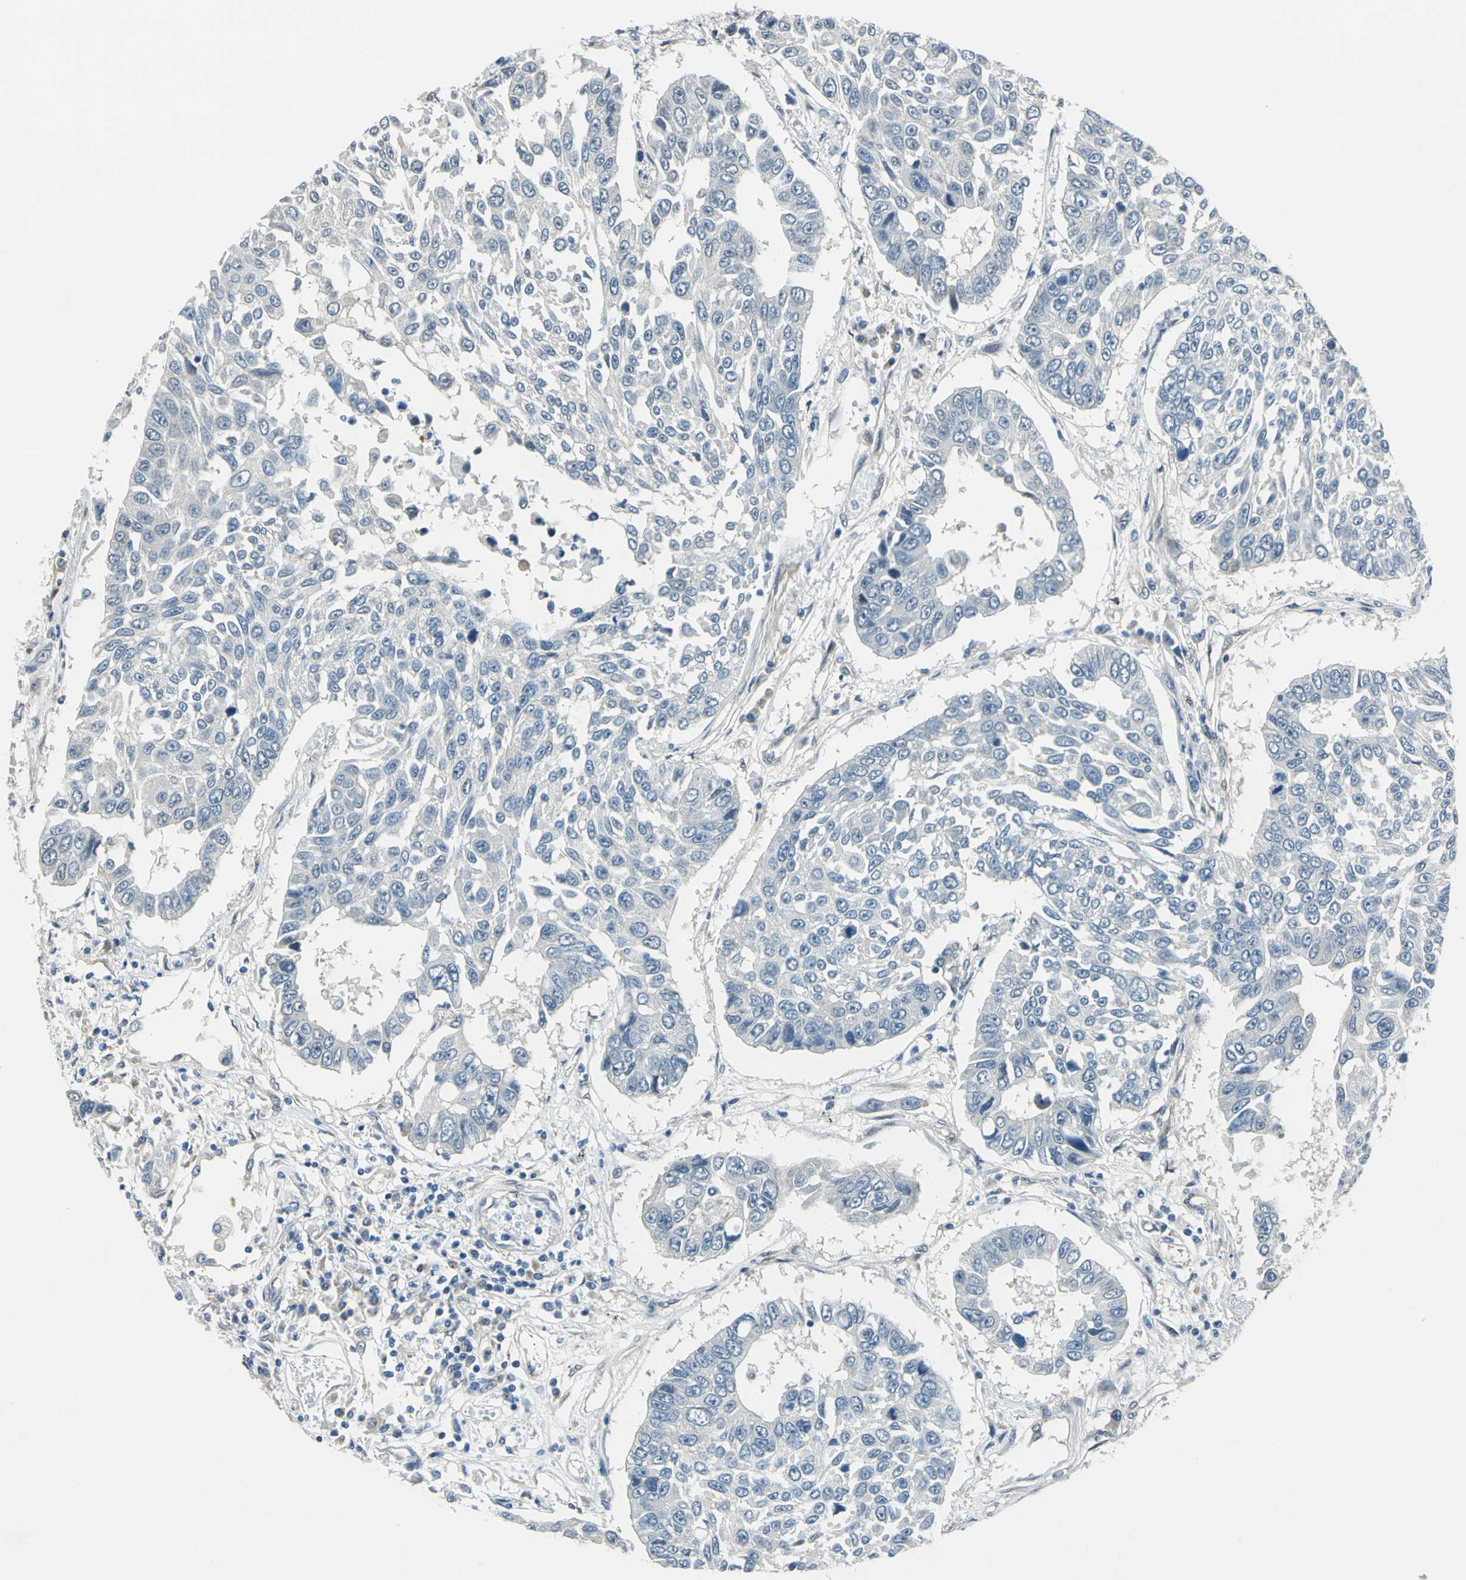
{"staining": {"intensity": "negative", "quantity": "none", "location": "none"}, "tissue": "lung cancer", "cell_type": "Tumor cells", "image_type": "cancer", "snomed": [{"axis": "morphology", "description": "Squamous cell carcinoma, NOS"}, {"axis": "topography", "description": "Lung"}], "caption": "The IHC photomicrograph has no significant positivity in tumor cells of lung cancer tissue.", "gene": "CDC42EP1", "patient": {"sex": "male", "age": 71}}